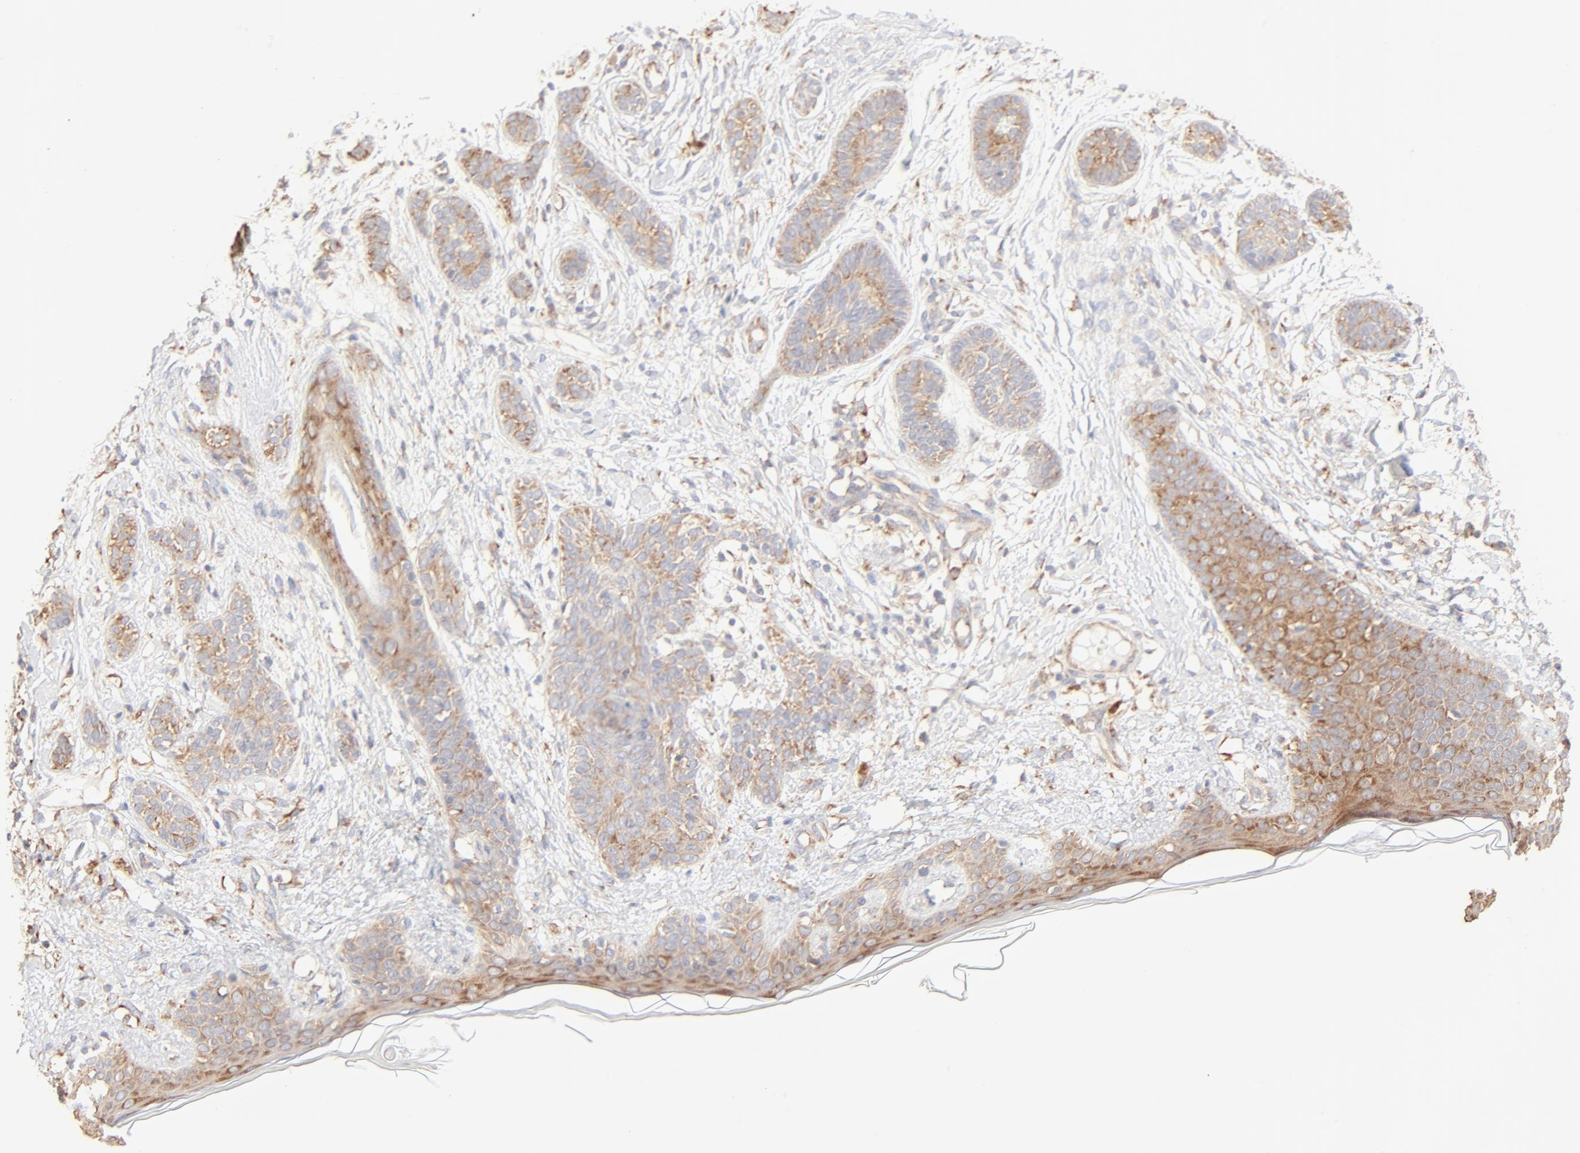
{"staining": {"intensity": "weak", "quantity": ">75%", "location": "cytoplasmic/membranous"}, "tissue": "skin cancer", "cell_type": "Tumor cells", "image_type": "cancer", "snomed": [{"axis": "morphology", "description": "Normal tissue, NOS"}, {"axis": "morphology", "description": "Basal cell carcinoma"}, {"axis": "topography", "description": "Skin"}], "caption": "Immunohistochemistry (IHC) staining of basal cell carcinoma (skin), which shows low levels of weak cytoplasmic/membranous positivity in approximately >75% of tumor cells indicating weak cytoplasmic/membranous protein expression. The staining was performed using DAB (3,3'-diaminobenzidine) (brown) for protein detection and nuclei were counterstained in hematoxylin (blue).", "gene": "RPS20", "patient": {"sex": "male", "age": 63}}